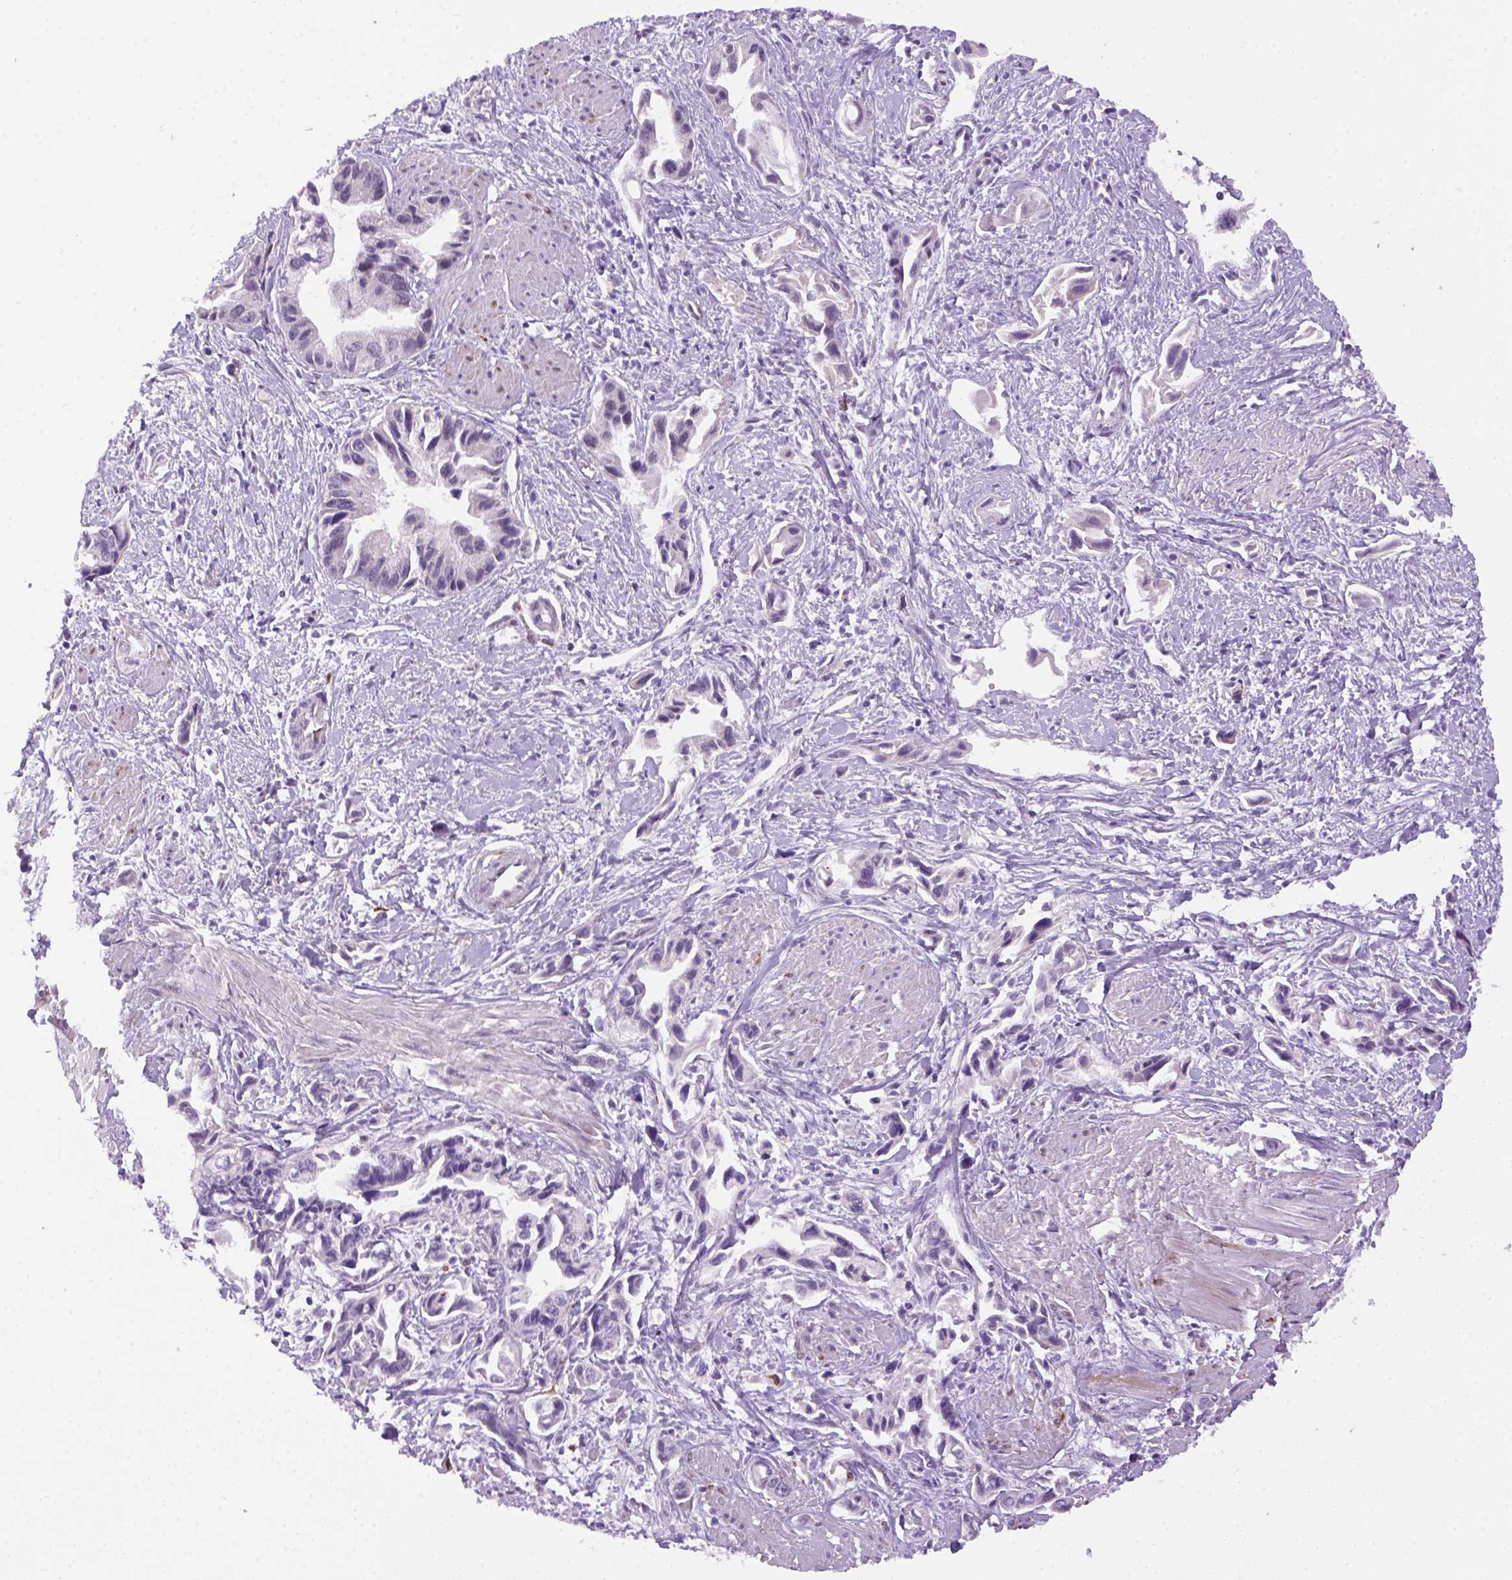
{"staining": {"intensity": "negative", "quantity": "none", "location": "none"}, "tissue": "pancreatic cancer", "cell_type": "Tumor cells", "image_type": "cancer", "snomed": [{"axis": "morphology", "description": "Adenocarcinoma, NOS"}, {"axis": "topography", "description": "Pancreas"}], "caption": "Immunohistochemistry (IHC) of human pancreatic cancer (adenocarcinoma) reveals no expression in tumor cells.", "gene": "KAZN", "patient": {"sex": "female", "age": 61}}